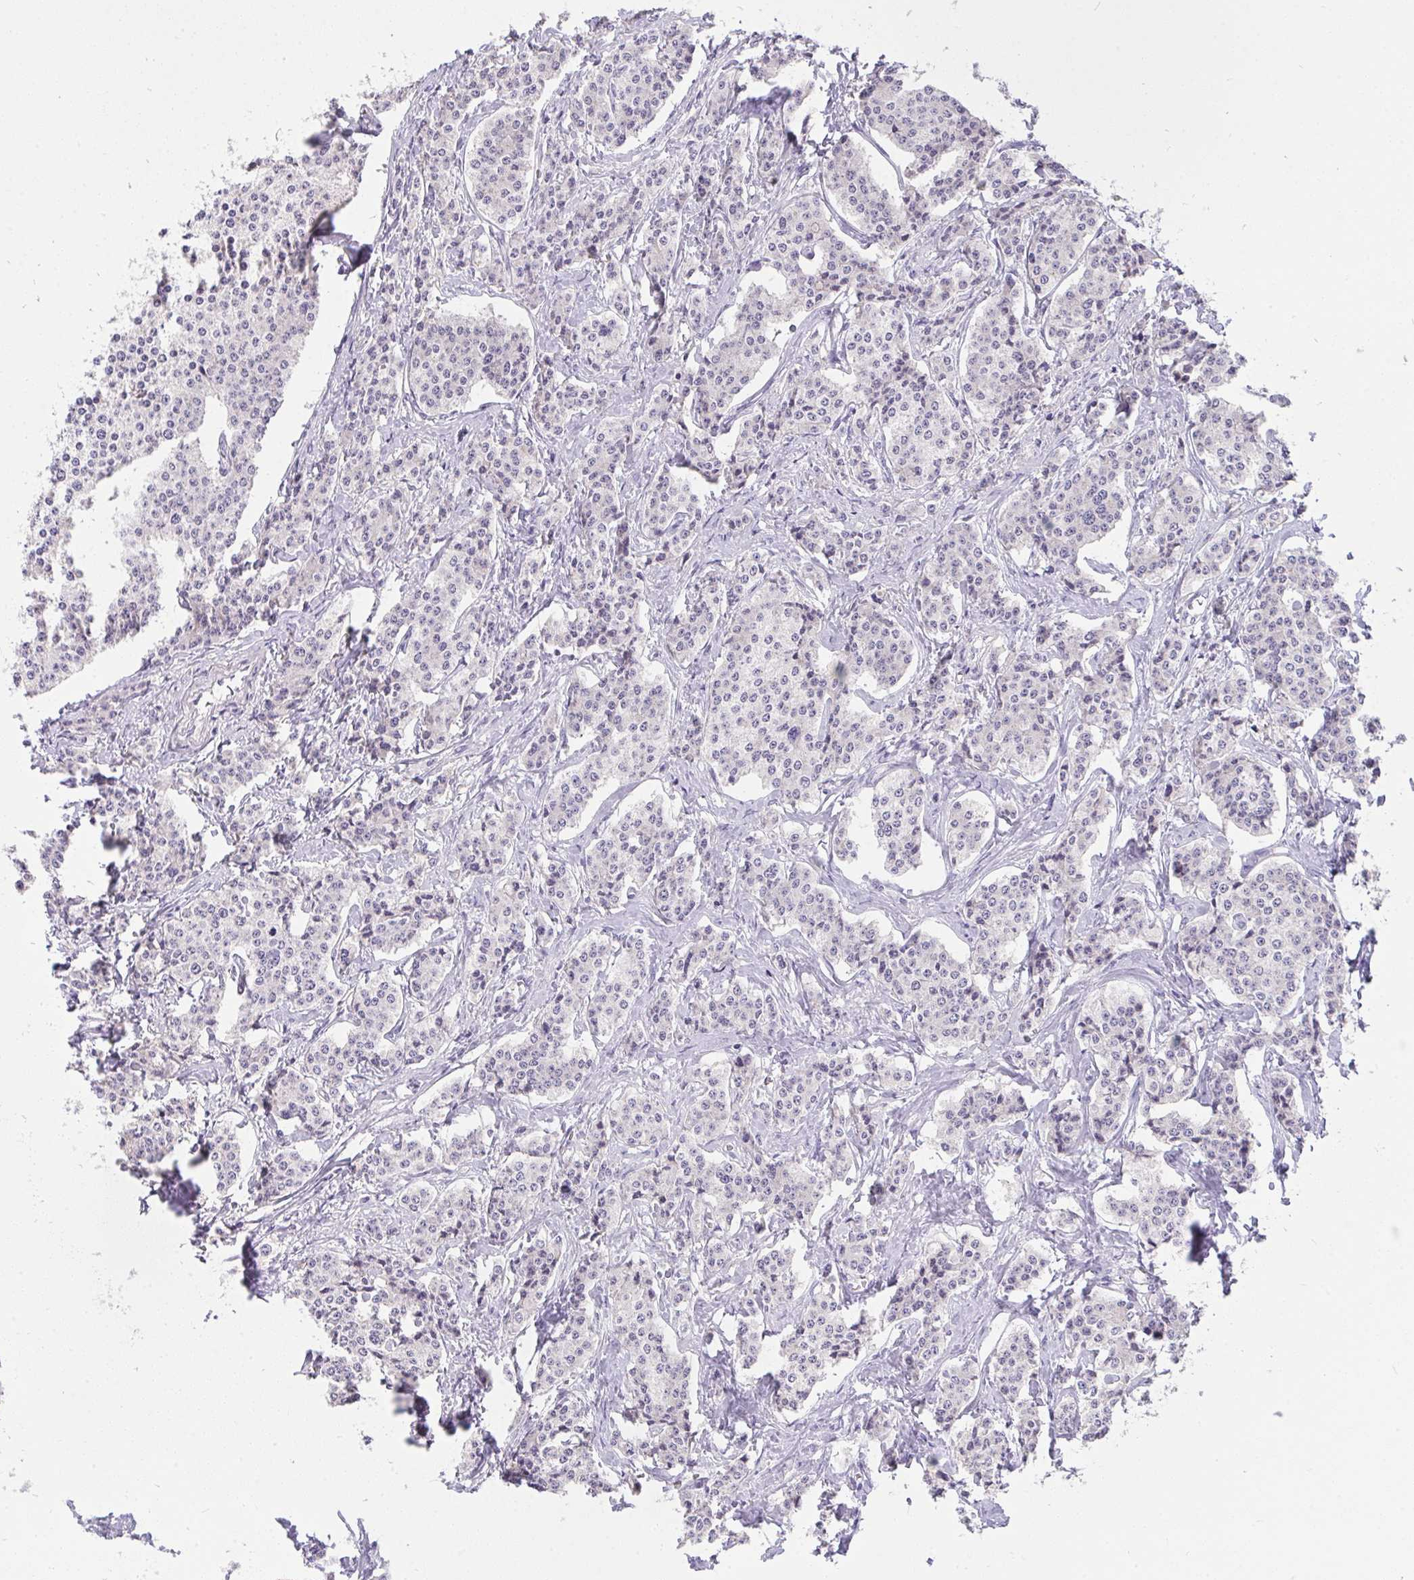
{"staining": {"intensity": "negative", "quantity": "none", "location": "none"}, "tissue": "carcinoid", "cell_type": "Tumor cells", "image_type": "cancer", "snomed": [{"axis": "morphology", "description": "Carcinoid, malignant, NOS"}, {"axis": "topography", "description": "Small intestine"}], "caption": "A high-resolution histopathology image shows IHC staining of carcinoid (malignant), which exhibits no significant staining in tumor cells.", "gene": "VGLL3", "patient": {"sex": "female", "age": 64}}